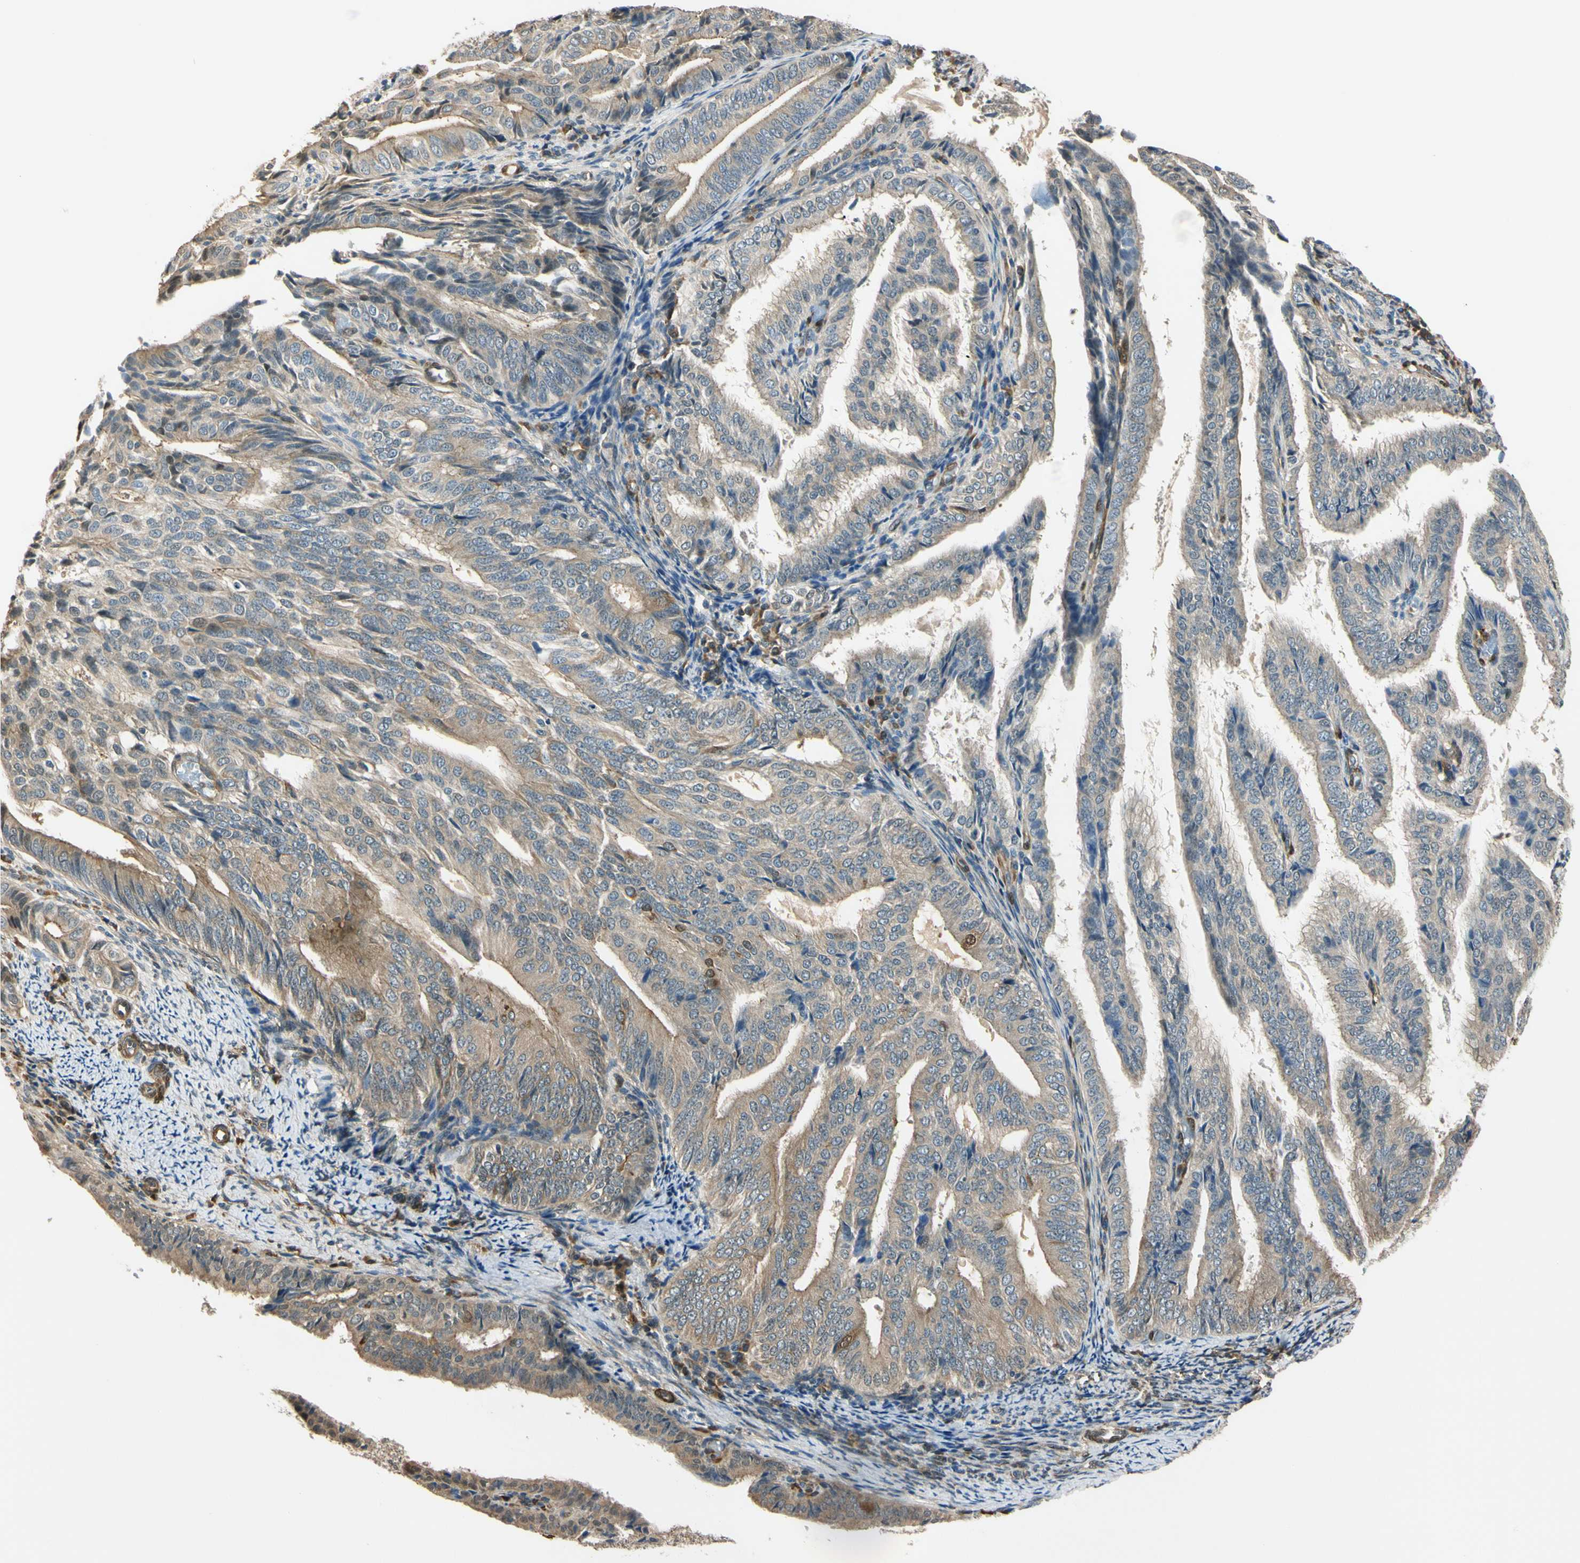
{"staining": {"intensity": "weak", "quantity": ">75%", "location": "cytoplasmic/membranous,nuclear"}, "tissue": "endometrial cancer", "cell_type": "Tumor cells", "image_type": "cancer", "snomed": [{"axis": "morphology", "description": "Adenocarcinoma, NOS"}, {"axis": "topography", "description": "Endometrium"}], "caption": "Brown immunohistochemical staining in human endometrial adenocarcinoma displays weak cytoplasmic/membranous and nuclear positivity in approximately >75% of tumor cells. The staining is performed using DAB brown chromogen to label protein expression. The nuclei are counter-stained blue using hematoxylin.", "gene": "RASGRF1", "patient": {"sex": "female", "age": 58}}